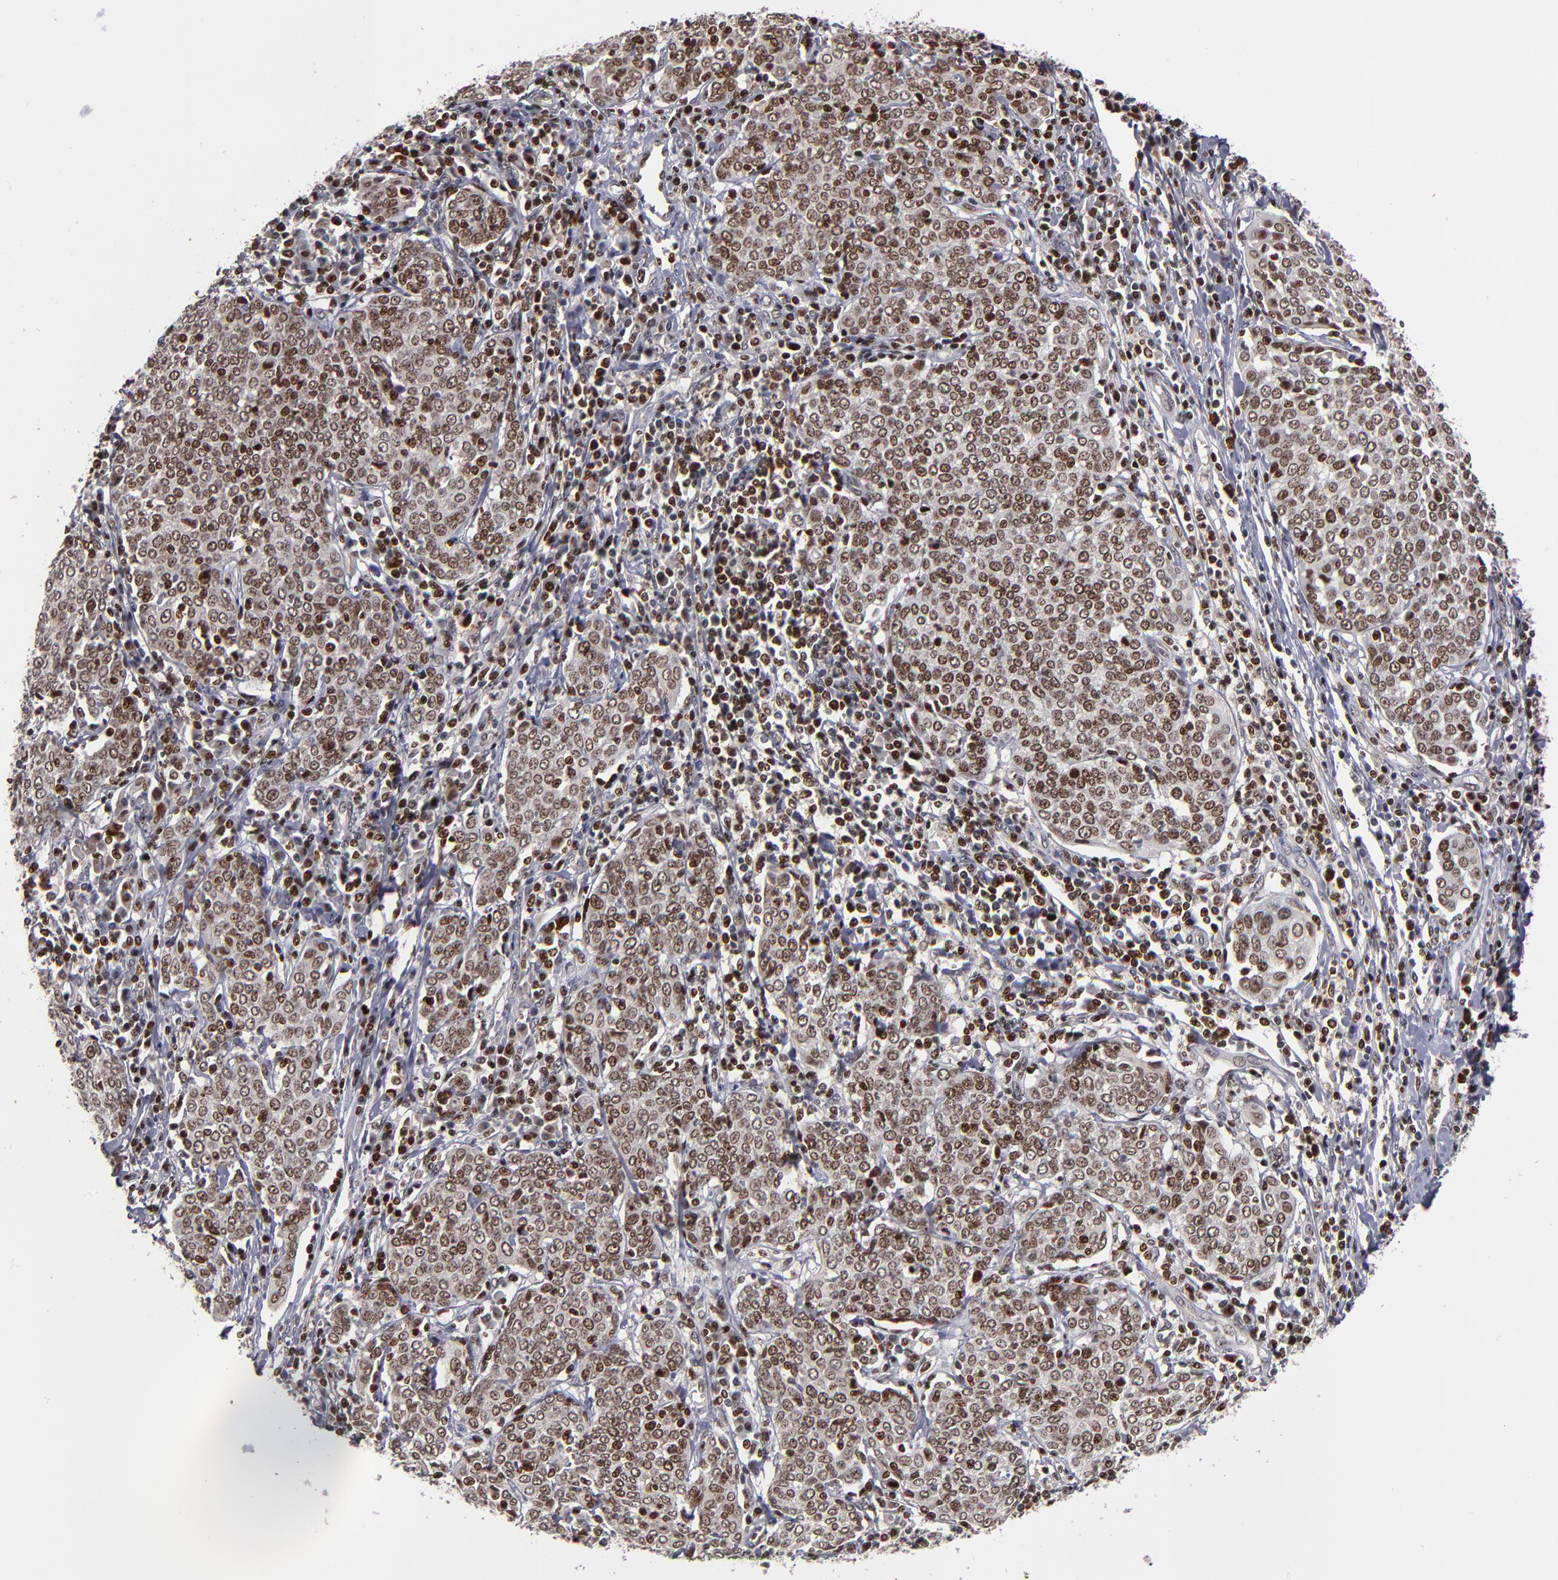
{"staining": {"intensity": "moderate", "quantity": ">75%", "location": "nuclear"}, "tissue": "cervical cancer", "cell_type": "Tumor cells", "image_type": "cancer", "snomed": [{"axis": "morphology", "description": "Squamous cell carcinoma, NOS"}, {"axis": "topography", "description": "Cervix"}], "caption": "A photomicrograph showing moderate nuclear positivity in approximately >75% of tumor cells in squamous cell carcinoma (cervical), as visualized by brown immunohistochemical staining.", "gene": "KDM6A", "patient": {"sex": "female", "age": 40}}